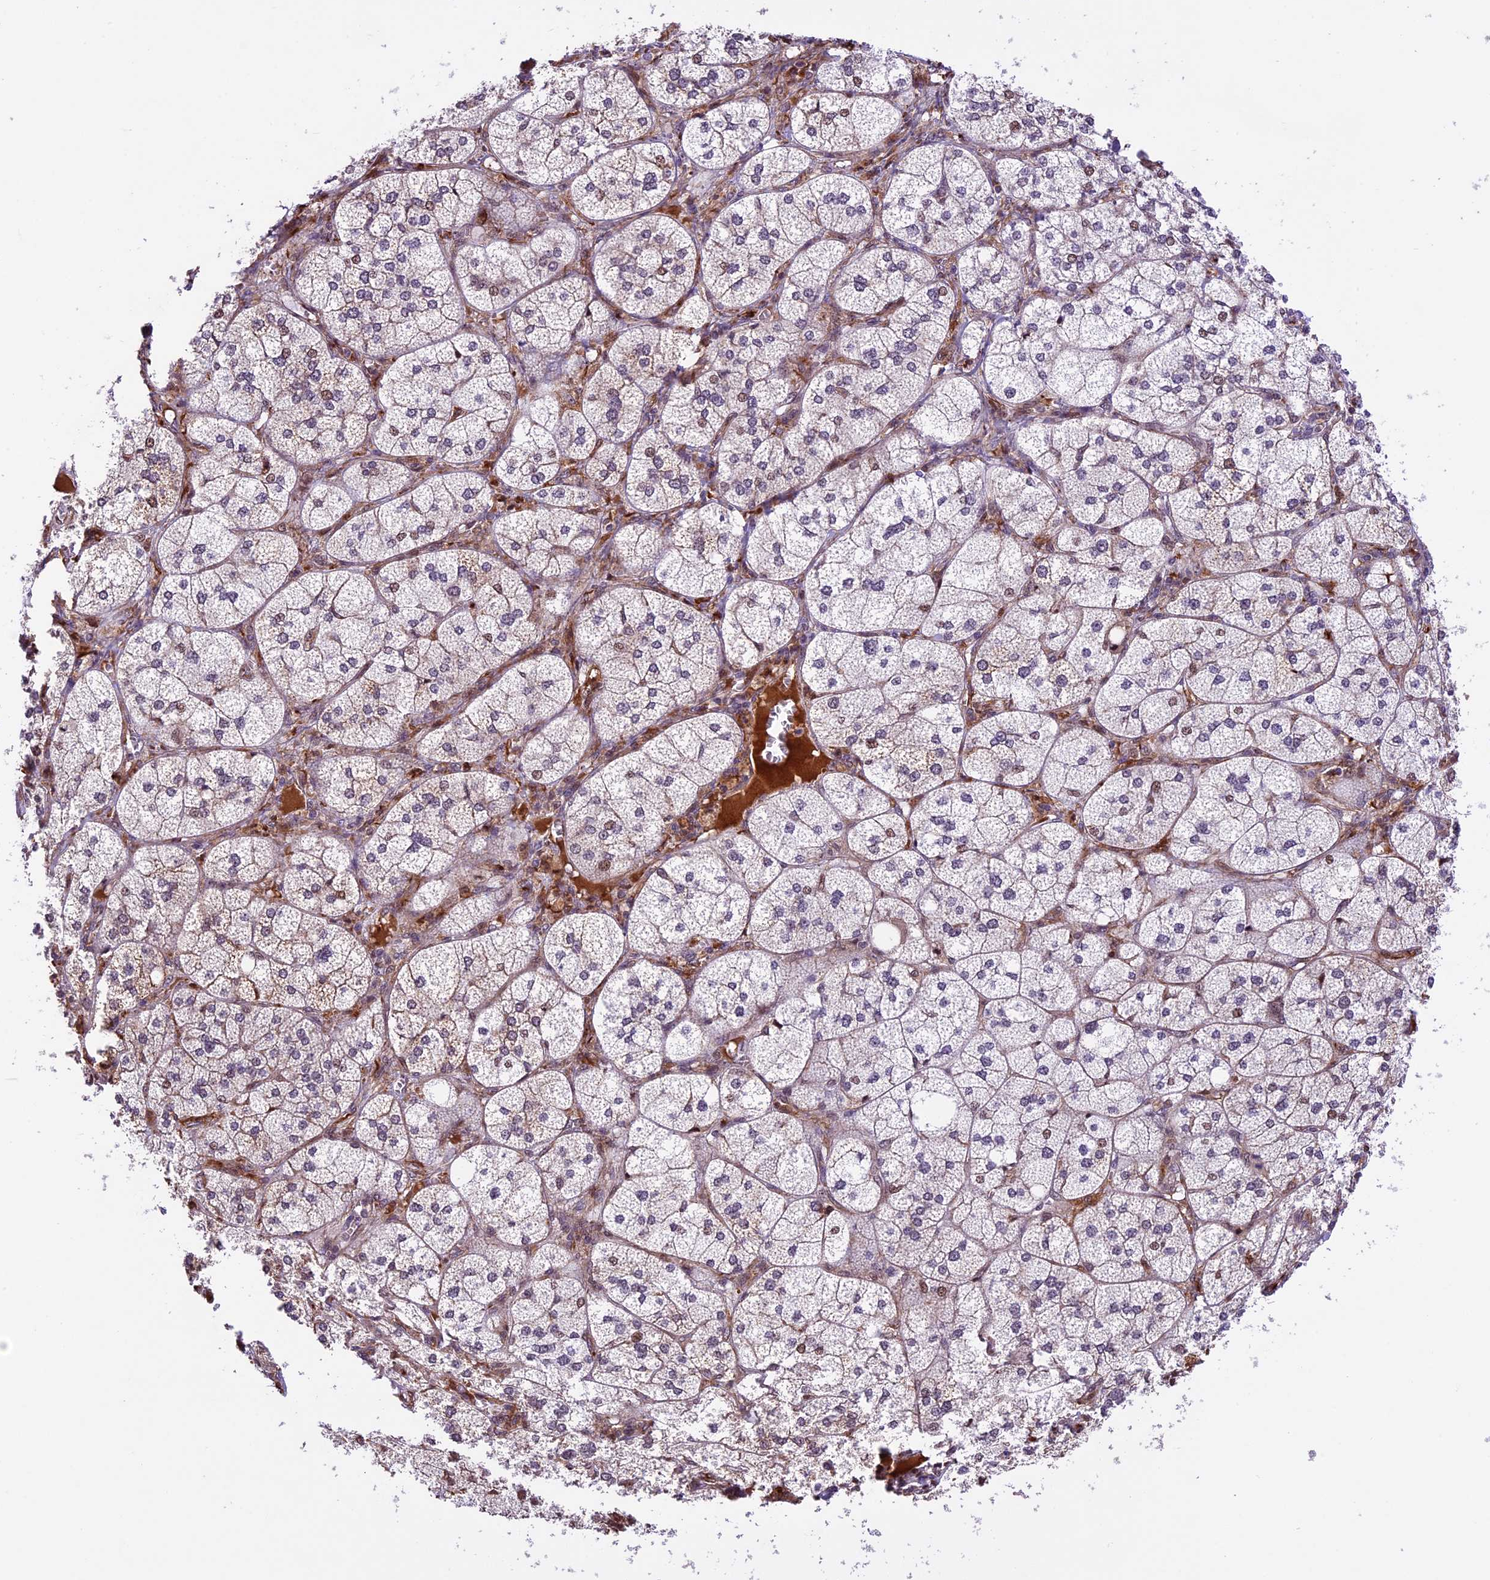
{"staining": {"intensity": "strong", "quantity": "25%-75%", "location": "cytoplasmic/membranous,nuclear"}, "tissue": "adrenal gland", "cell_type": "Glandular cells", "image_type": "normal", "snomed": [{"axis": "morphology", "description": "Normal tissue, NOS"}, {"axis": "topography", "description": "Adrenal gland"}], "caption": "Adrenal gland stained with DAB (3,3'-diaminobenzidine) immunohistochemistry exhibits high levels of strong cytoplasmic/membranous,nuclear expression in approximately 25%-75% of glandular cells. The protein of interest is shown in brown color, while the nuclei are stained blue.", "gene": "DHX38", "patient": {"sex": "female", "age": 61}}